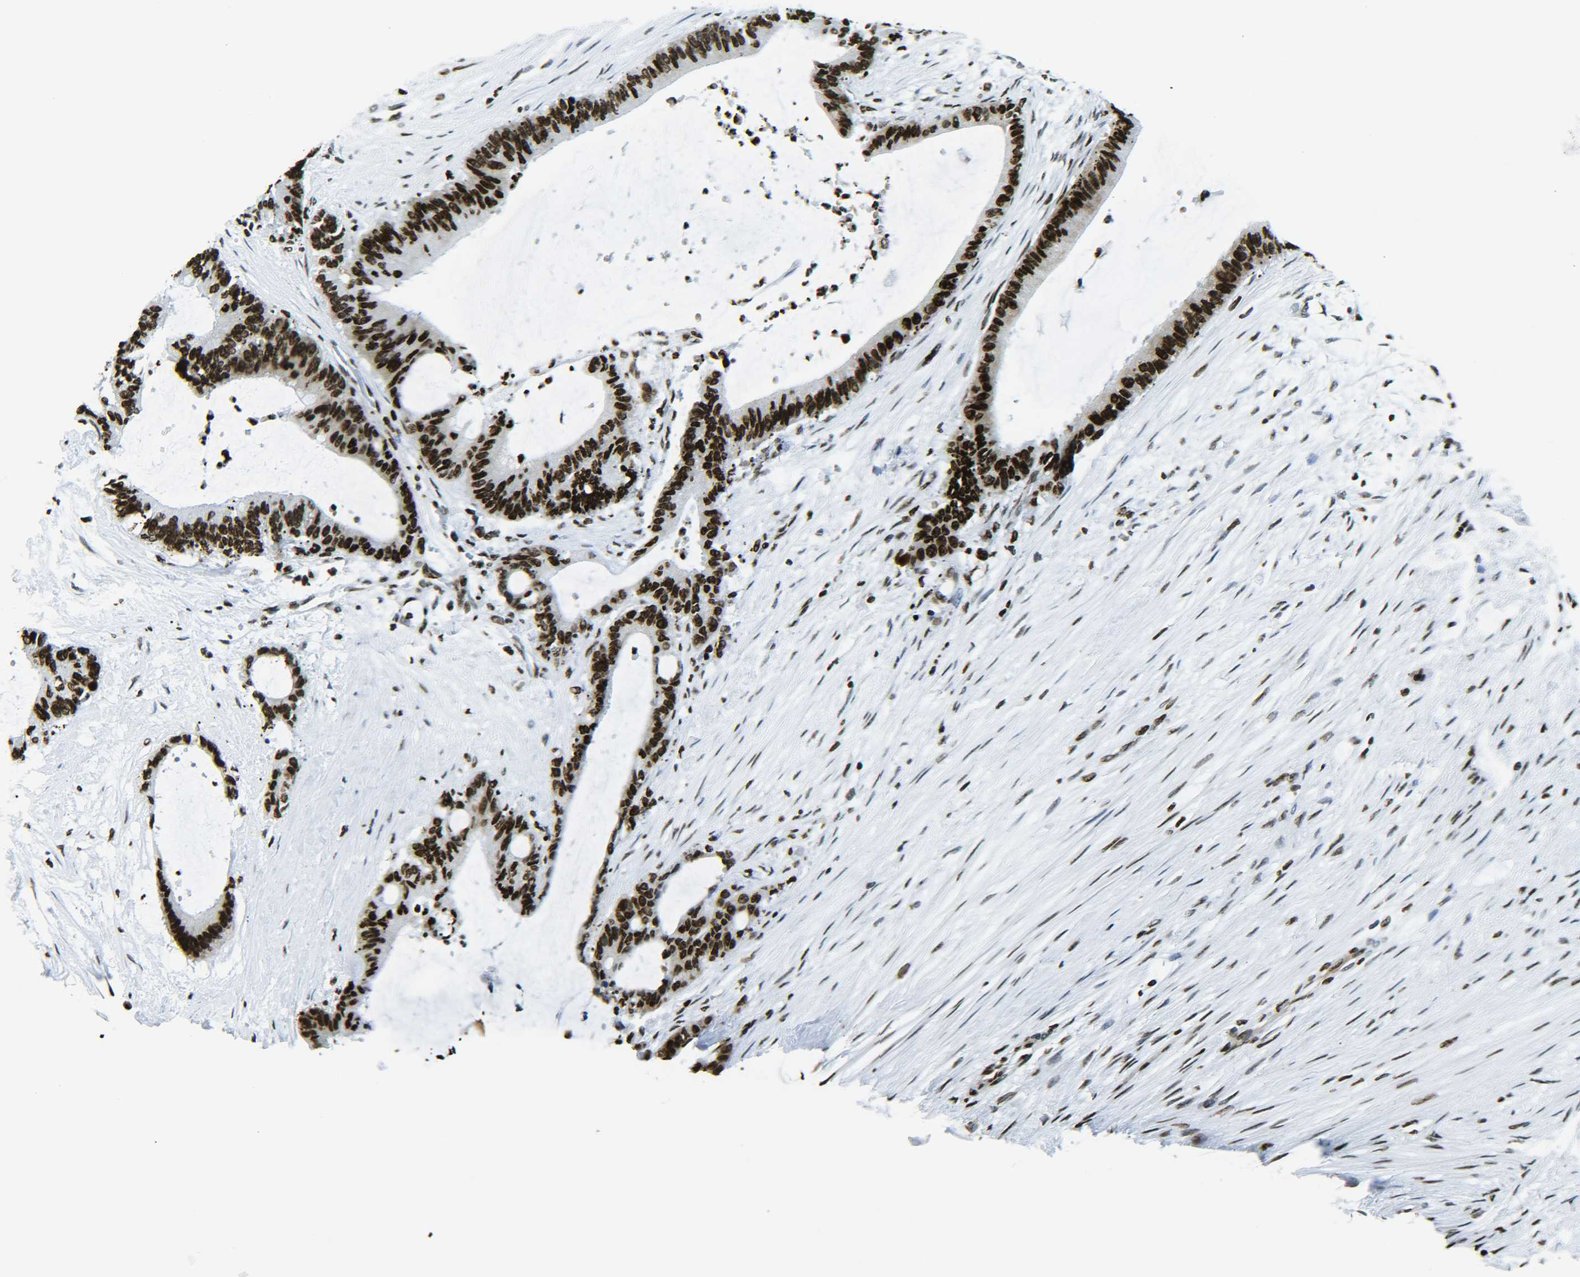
{"staining": {"intensity": "strong", "quantity": ">75%", "location": "nuclear"}, "tissue": "liver cancer", "cell_type": "Tumor cells", "image_type": "cancer", "snomed": [{"axis": "morphology", "description": "Cholangiocarcinoma"}, {"axis": "topography", "description": "Liver"}], "caption": "There is high levels of strong nuclear expression in tumor cells of liver cancer, as demonstrated by immunohistochemical staining (brown color).", "gene": "H2AX", "patient": {"sex": "female", "age": 73}}